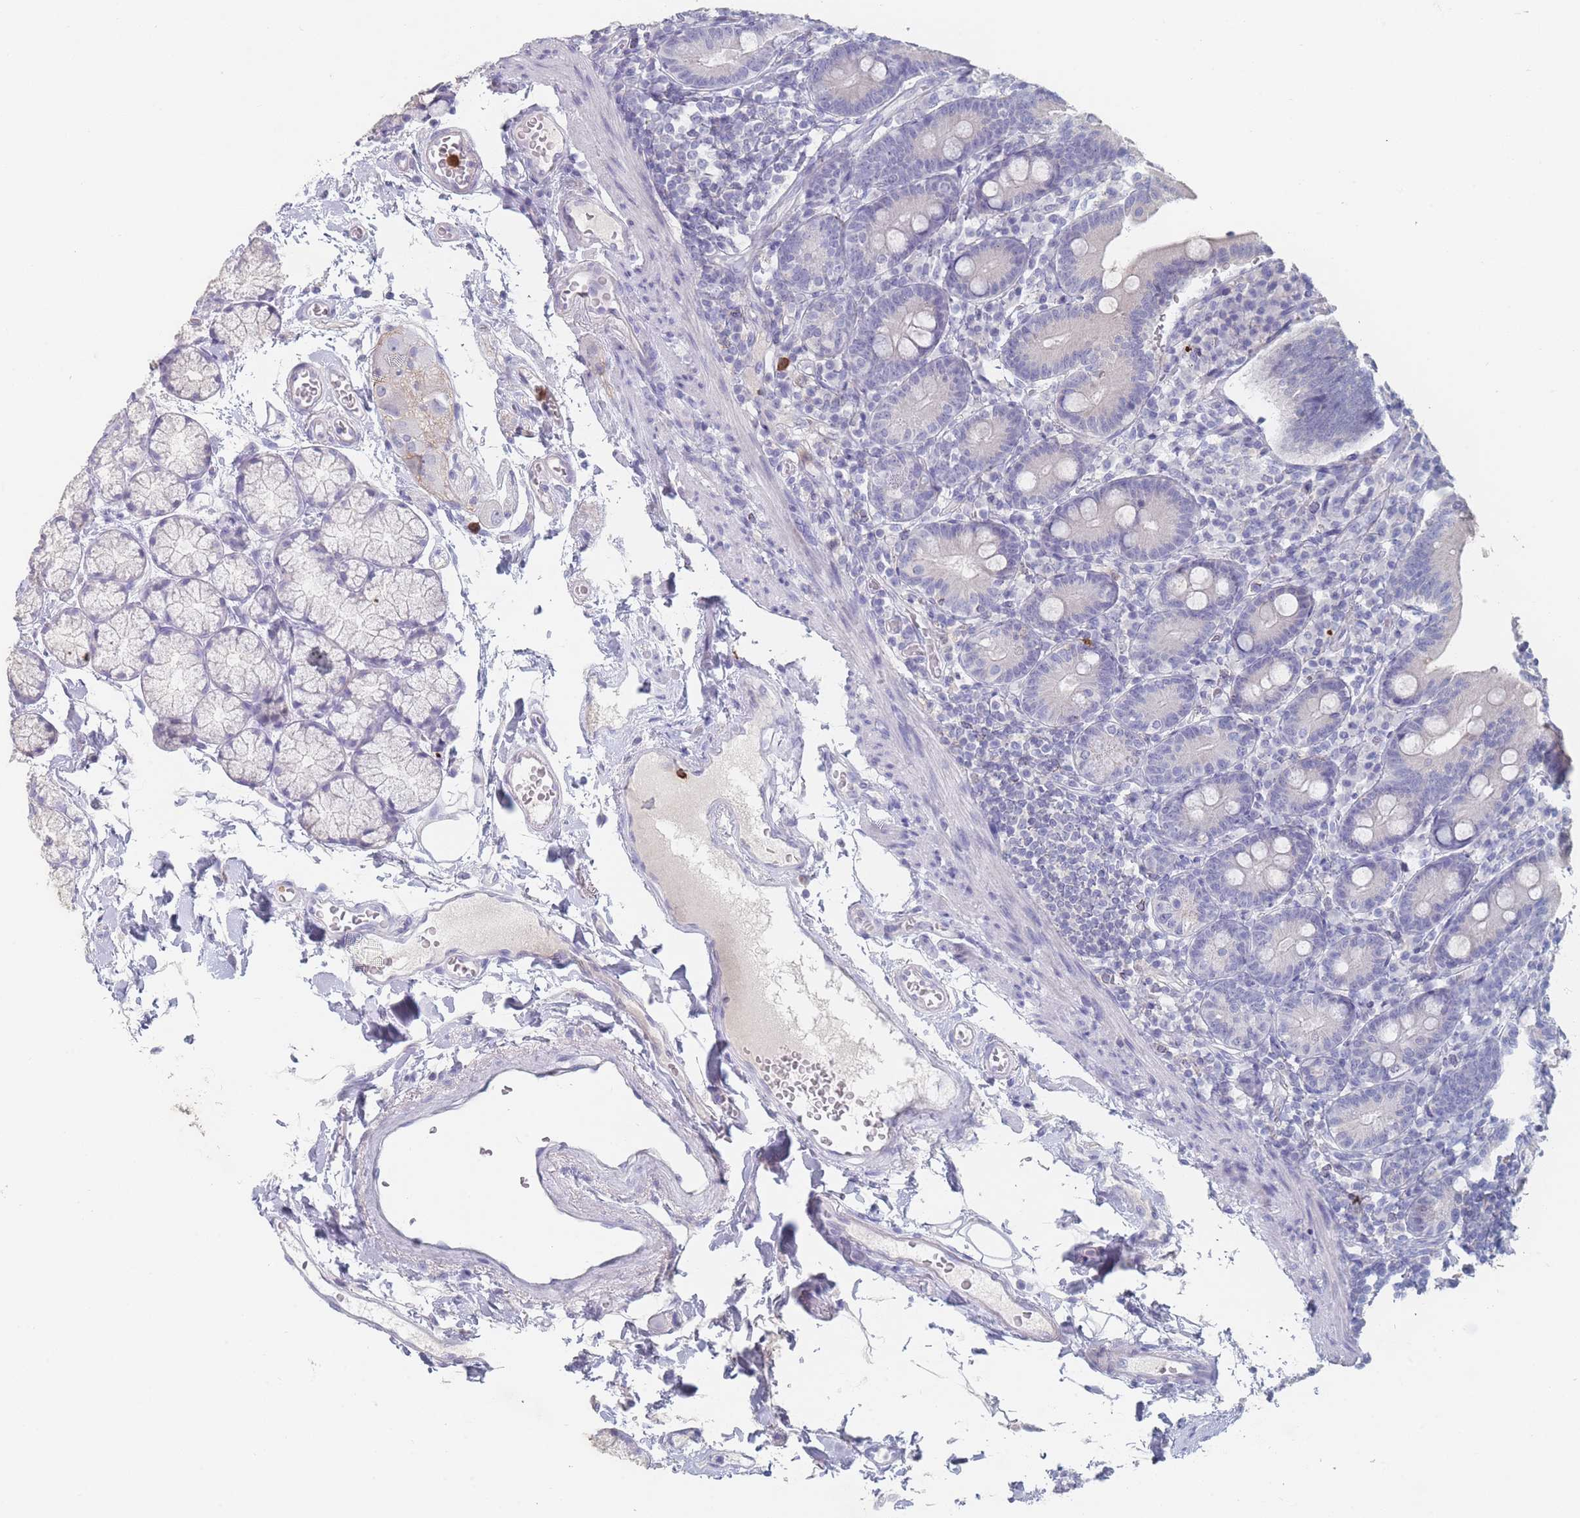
{"staining": {"intensity": "negative", "quantity": "none", "location": "none"}, "tissue": "duodenum", "cell_type": "Glandular cells", "image_type": "normal", "snomed": [{"axis": "morphology", "description": "Normal tissue, NOS"}, {"axis": "topography", "description": "Duodenum"}], "caption": "An immunohistochemistry photomicrograph of benign duodenum is shown. There is no staining in glandular cells of duodenum.", "gene": "ATP1A3", "patient": {"sex": "female", "age": 67}}